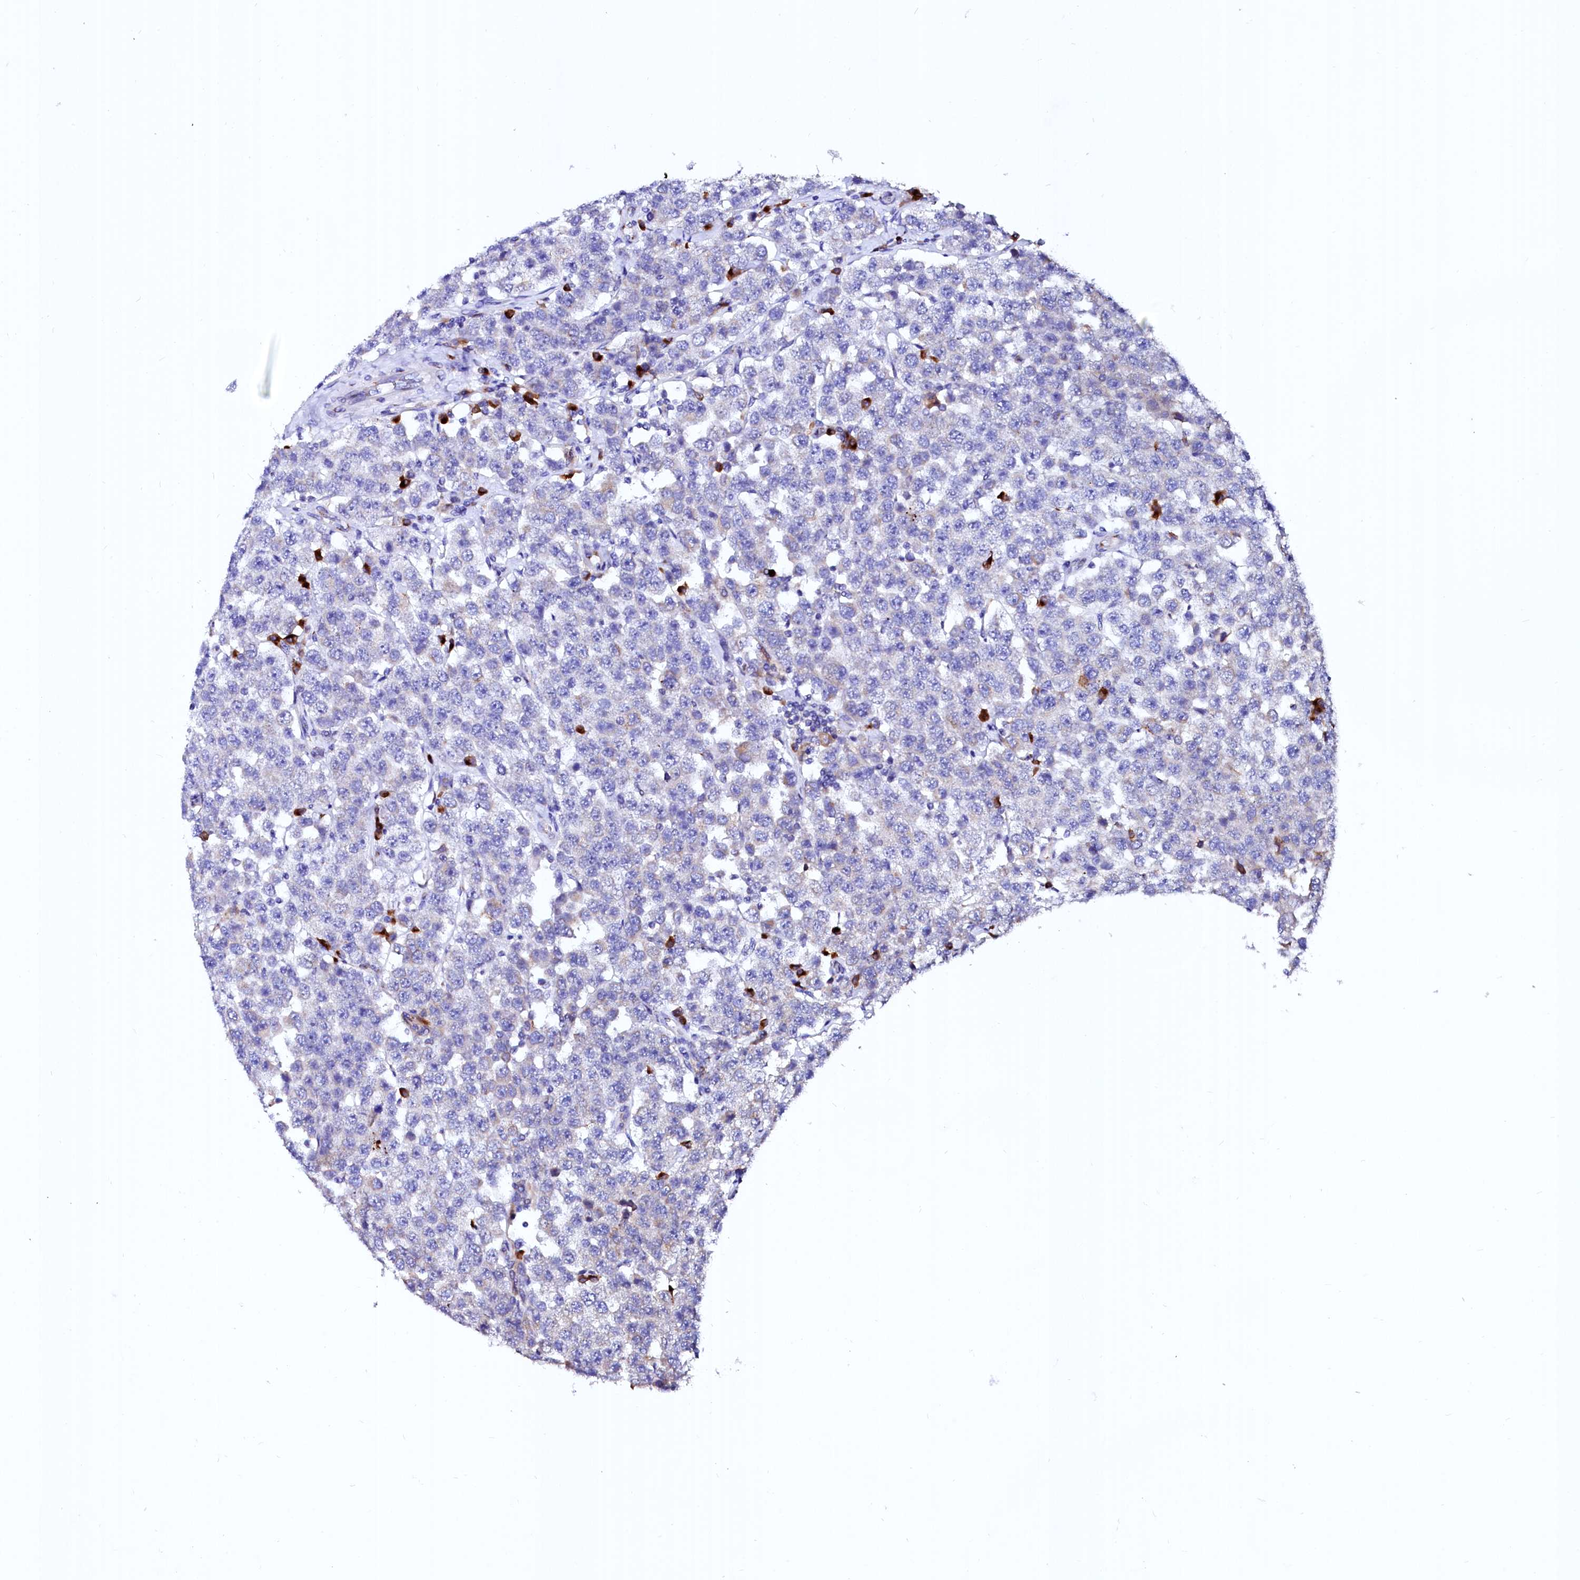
{"staining": {"intensity": "negative", "quantity": "none", "location": "none"}, "tissue": "testis cancer", "cell_type": "Tumor cells", "image_type": "cancer", "snomed": [{"axis": "morphology", "description": "Seminoma, NOS"}, {"axis": "topography", "description": "Testis"}], "caption": "Immunohistochemistry image of human testis seminoma stained for a protein (brown), which reveals no expression in tumor cells. The staining is performed using DAB (3,3'-diaminobenzidine) brown chromogen with nuclei counter-stained in using hematoxylin.", "gene": "LMAN1", "patient": {"sex": "male", "age": 28}}